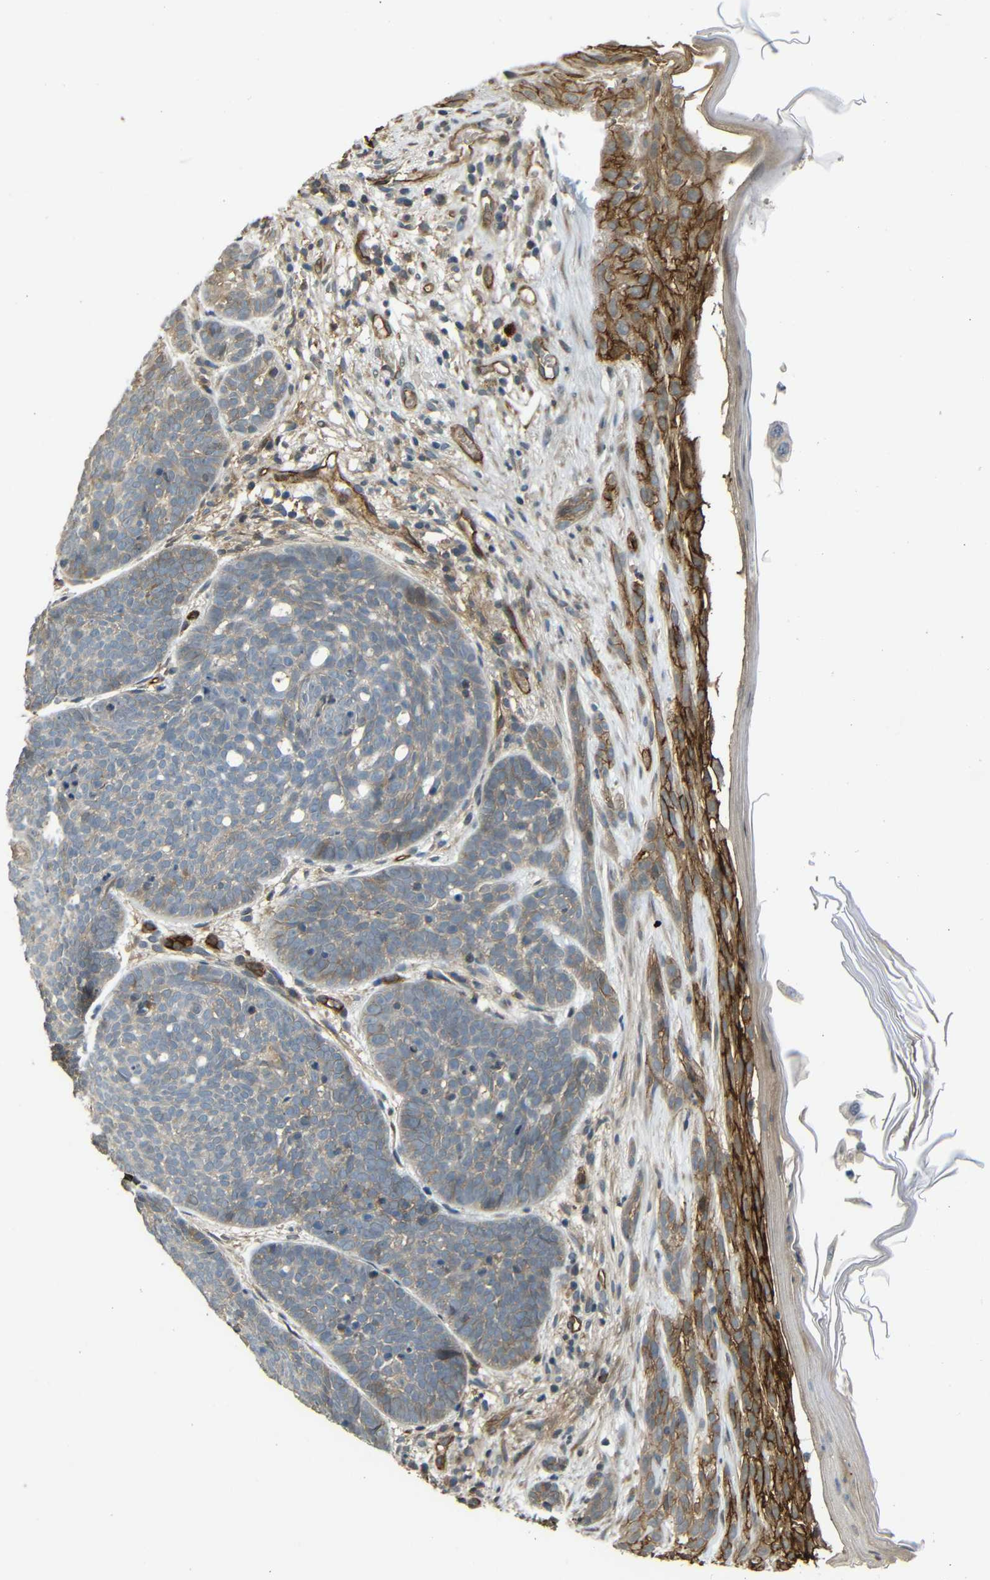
{"staining": {"intensity": "weak", "quantity": "25%-75%", "location": "cytoplasmic/membranous"}, "tissue": "skin cancer", "cell_type": "Tumor cells", "image_type": "cancer", "snomed": [{"axis": "morphology", "description": "Basal cell carcinoma"}, {"axis": "topography", "description": "Skin"}], "caption": "Immunohistochemistry (IHC) staining of skin cancer, which demonstrates low levels of weak cytoplasmic/membranous expression in approximately 25%-75% of tumor cells indicating weak cytoplasmic/membranous protein staining. The staining was performed using DAB (3,3'-diaminobenzidine) (brown) for protein detection and nuclei were counterstained in hematoxylin (blue).", "gene": "RELL1", "patient": {"sex": "female", "age": 70}}